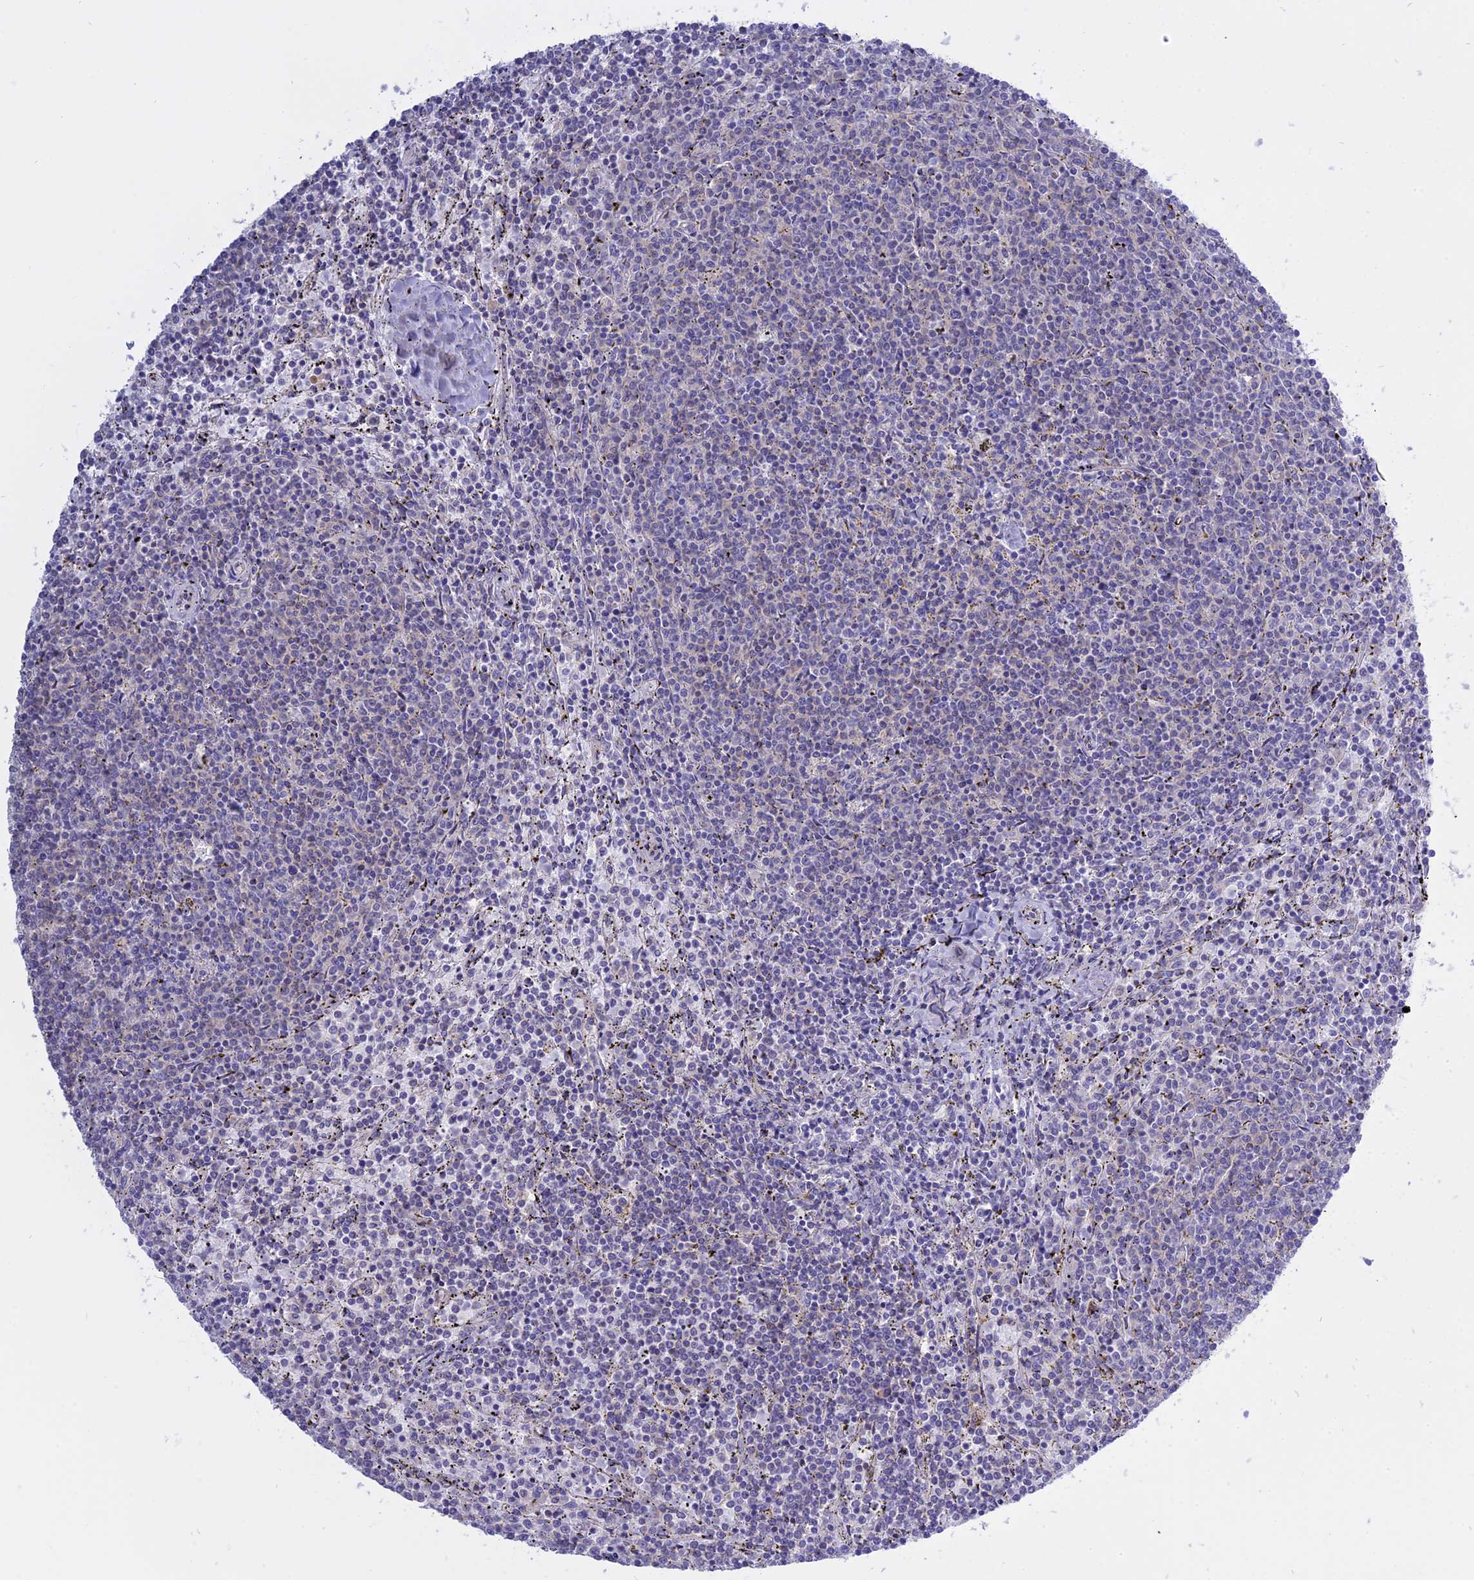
{"staining": {"intensity": "negative", "quantity": "none", "location": "none"}, "tissue": "lymphoma", "cell_type": "Tumor cells", "image_type": "cancer", "snomed": [{"axis": "morphology", "description": "Malignant lymphoma, non-Hodgkin's type, Low grade"}, {"axis": "topography", "description": "Spleen"}], "caption": "Tumor cells are negative for brown protein staining in malignant lymphoma, non-Hodgkin's type (low-grade).", "gene": "AHCYL1", "patient": {"sex": "female", "age": 50}}